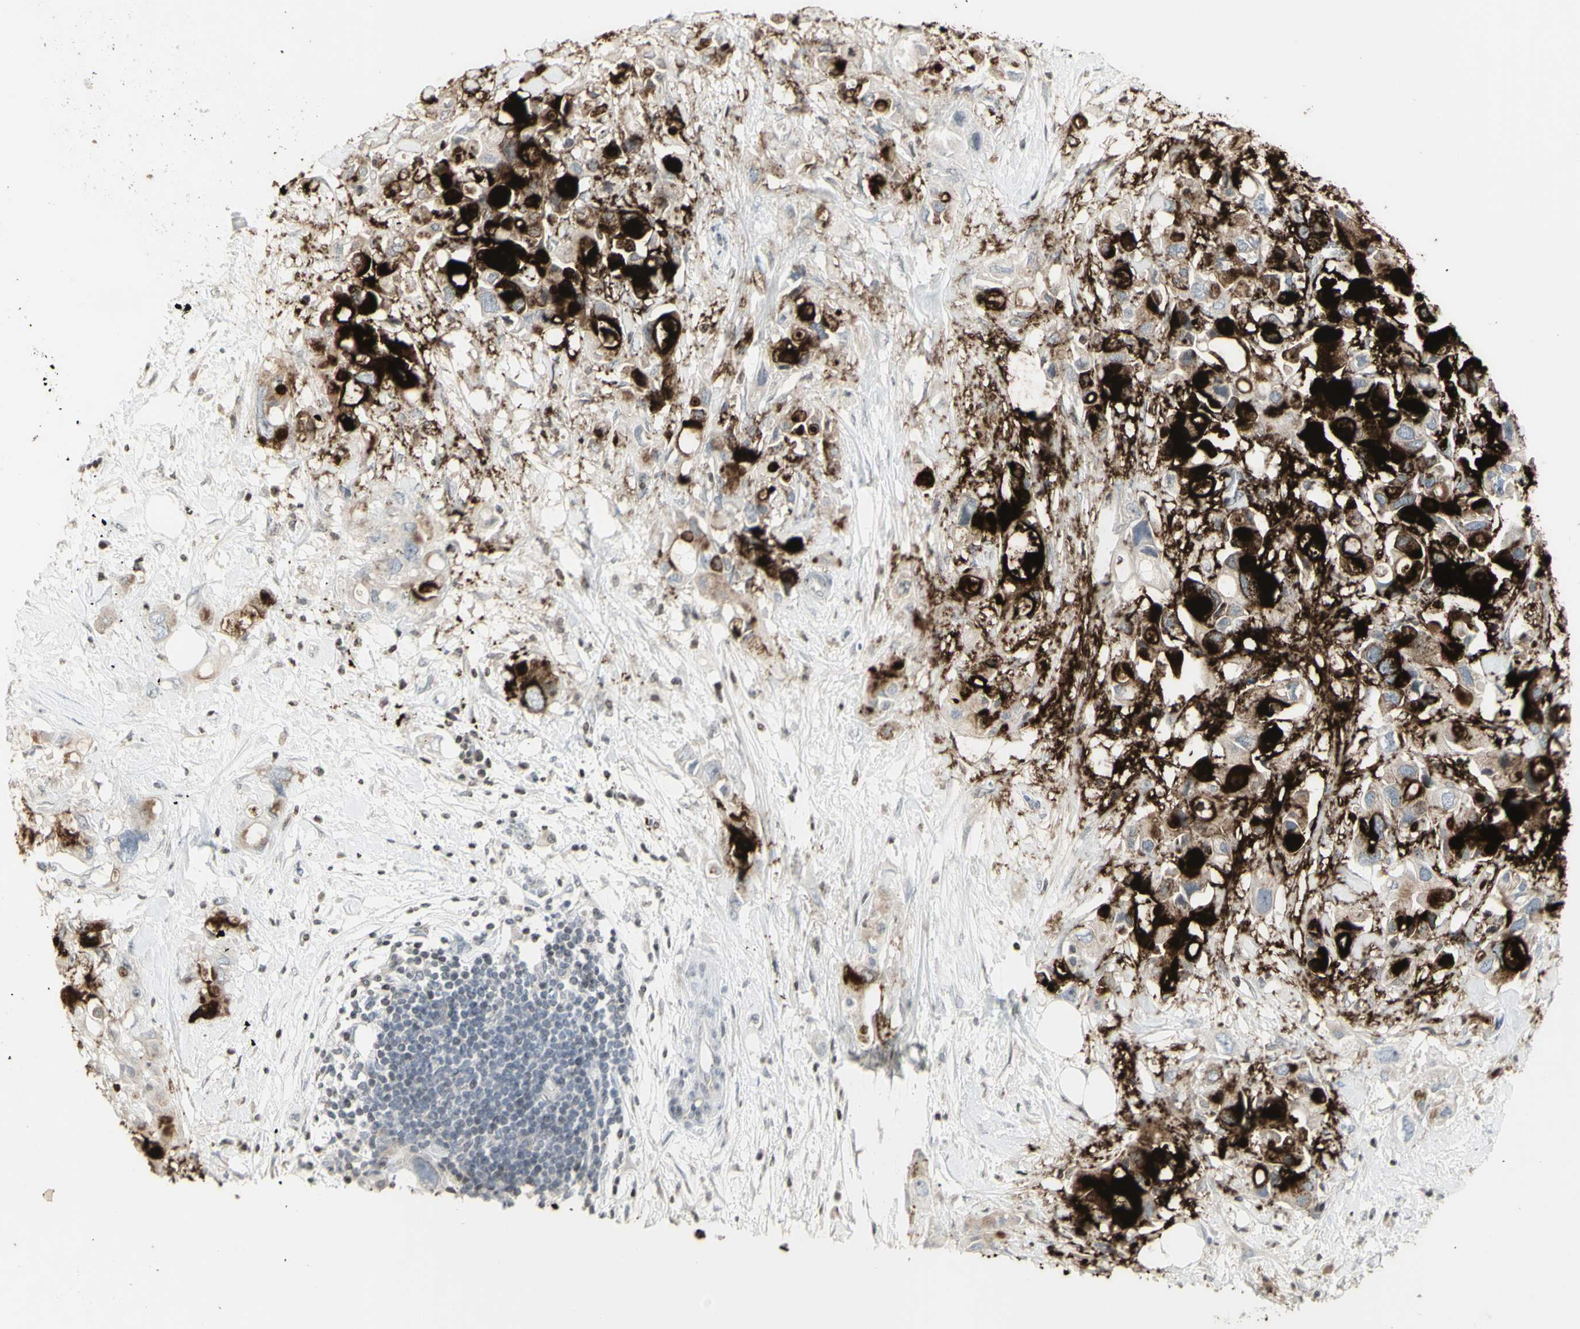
{"staining": {"intensity": "negative", "quantity": "none", "location": "none"}, "tissue": "pancreatic cancer", "cell_type": "Tumor cells", "image_type": "cancer", "snomed": [{"axis": "morphology", "description": "Adenocarcinoma, NOS"}, {"axis": "topography", "description": "Pancreas"}], "caption": "A histopathology image of adenocarcinoma (pancreatic) stained for a protein demonstrates no brown staining in tumor cells. (Brightfield microscopy of DAB immunohistochemistry (IHC) at high magnification).", "gene": "MUC5AC", "patient": {"sex": "female", "age": 56}}